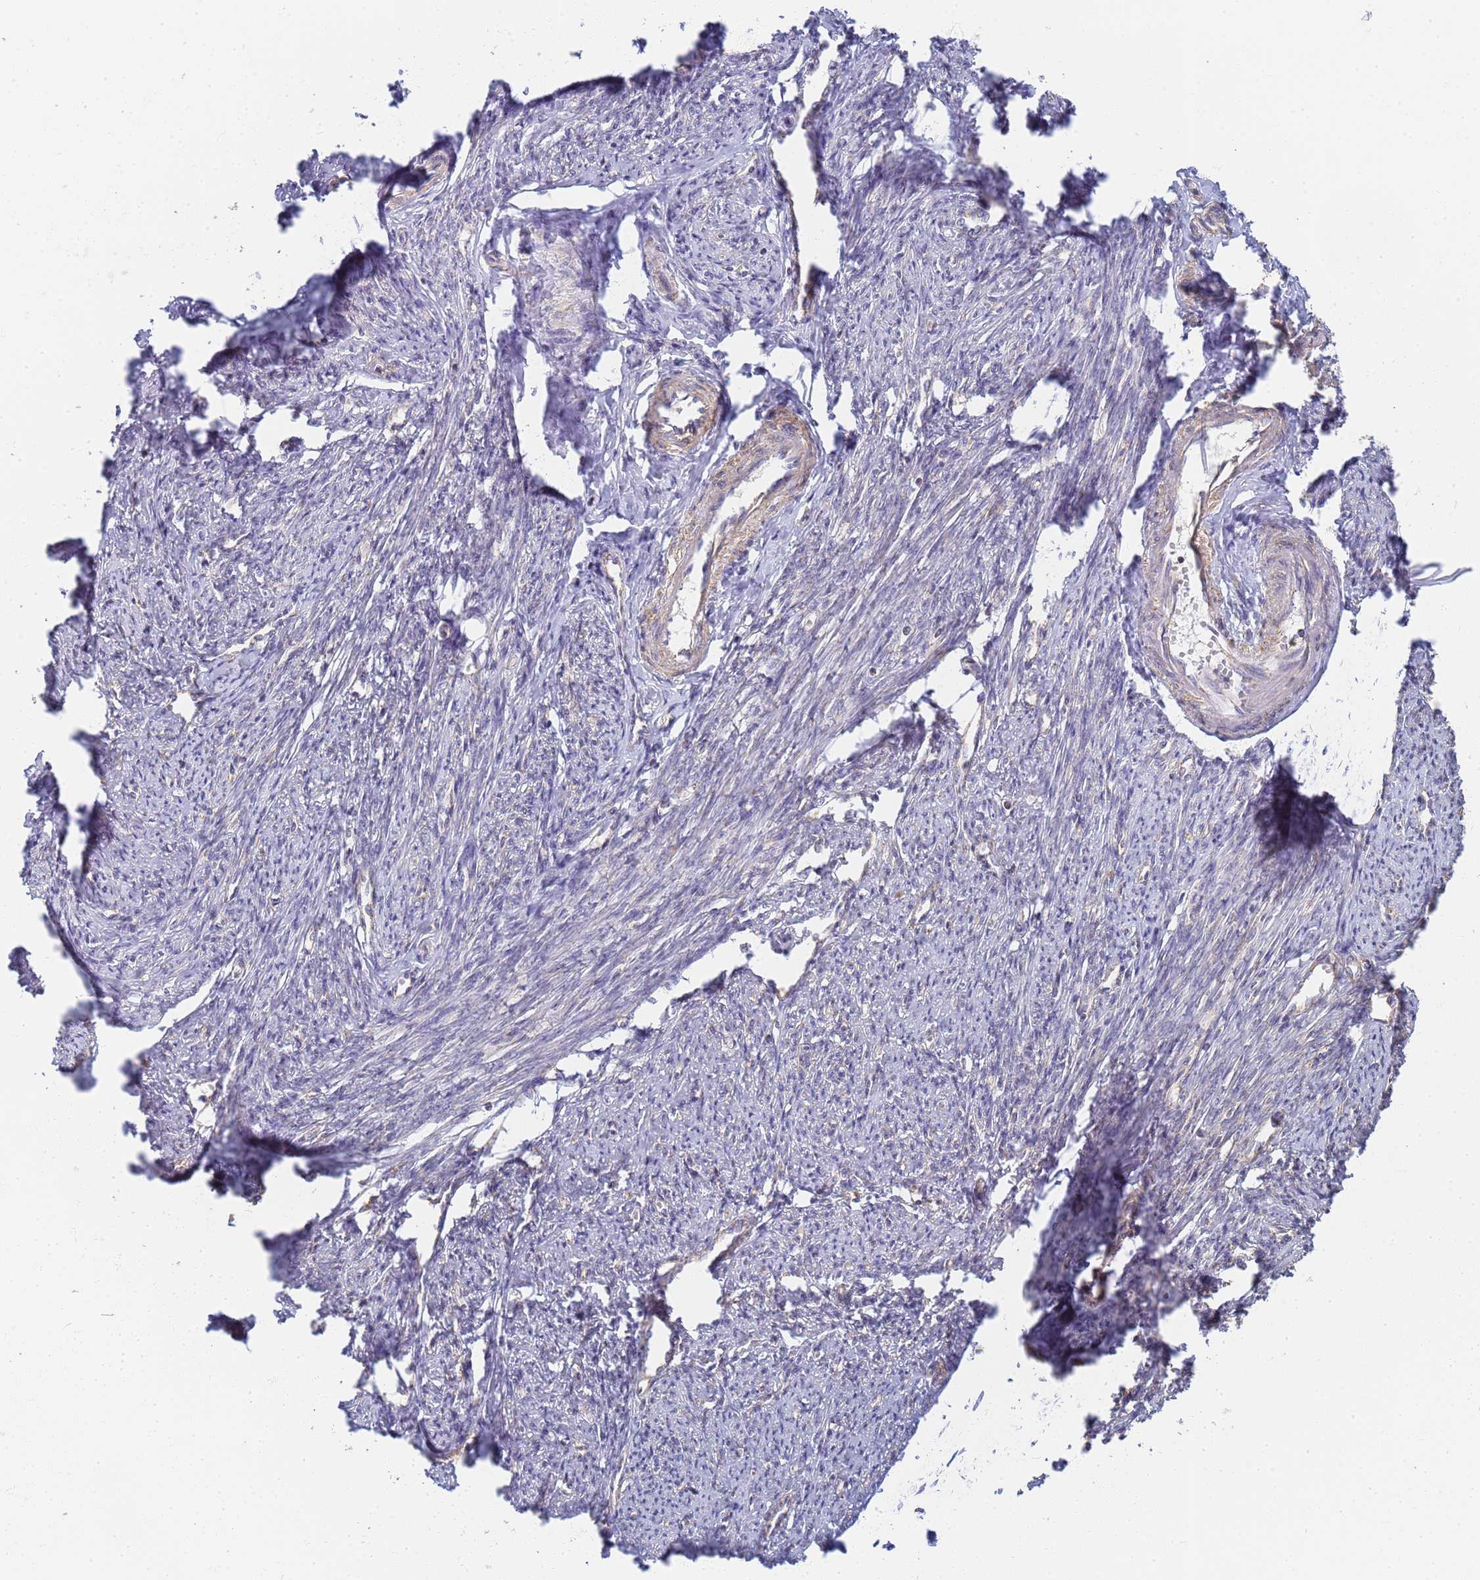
{"staining": {"intensity": "weak", "quantity": "25%-75%", "location": "cytoplasmic/membranous"}, "tissue": "smooth muscle", "cell_type": "Smooth muscle cells", "image_type": "normal", "snomed": [{"axis": "morphology", "description": "Normal tissue, NOS"}, {"axis": "topography", "description": "Smooth muscle"}, {"axis": "topography", "description": "Uterus"}], "caption": "A photomicrograph of smooth muscle stained for a protein displays weak cytoplasmic/membranous brown staining in smooth muscle cells. The protein is stained brown, and the nuclei are stained in blue (DAB (3,3'-diaminobenzidine) IHC with brightfield microscopy, high magnification).", "gene": "UTP23", "patient": {"sex": "female", "age": 59}}